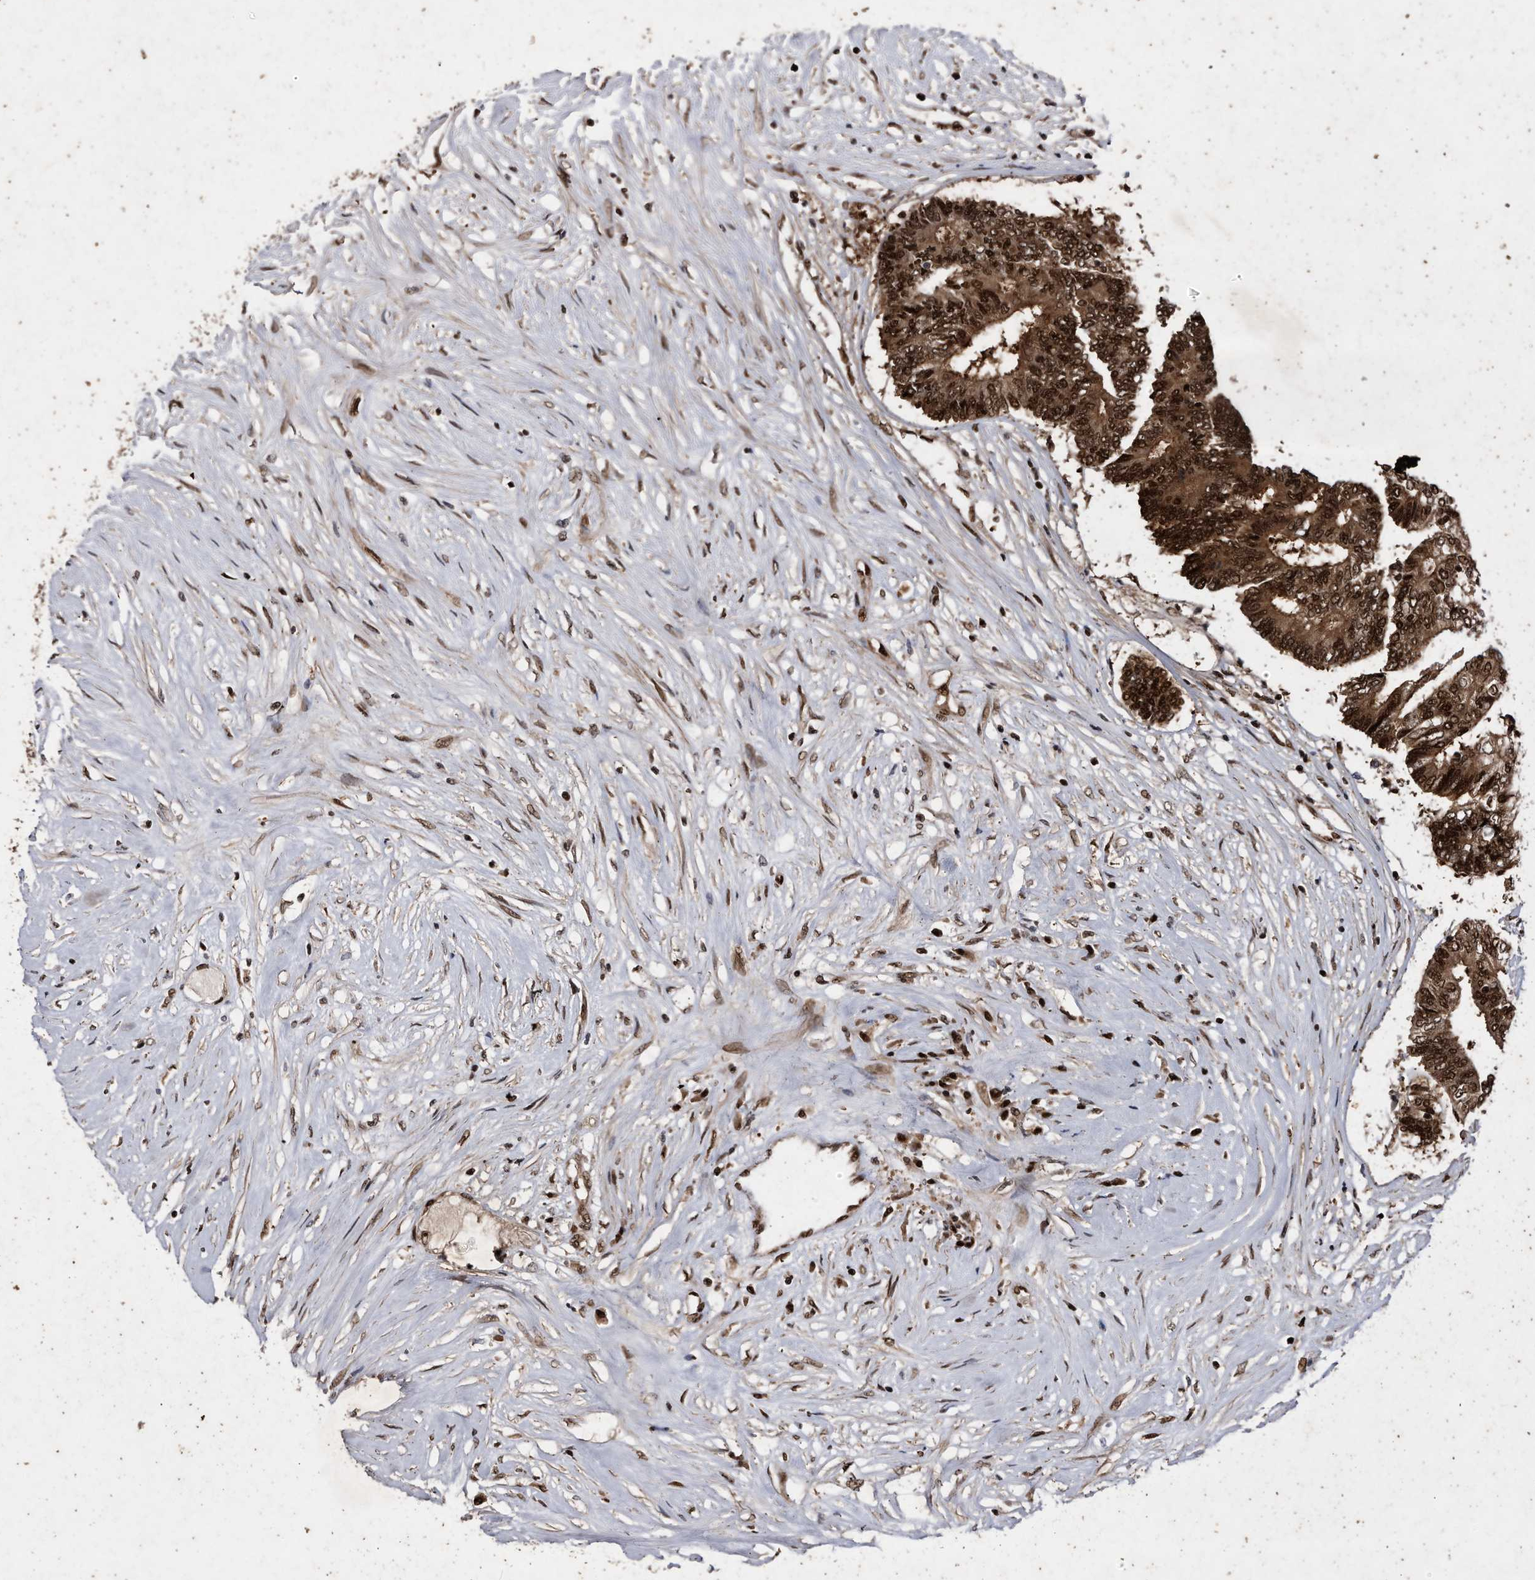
{"staining": {"intensity": "strong", "quantity": ">75%", "location": "cytoplasmic/membranous,nuclear"}, "tissue": "colorectal cancer", "cell_type": "Tumor cells", "image_type": "cancer", "snomed": [{"axis": "morphology", "description": "Adenocarcinoma, NOS"}, {"axis": "topography", "description": "Rectum"}], "caption": "A brown stain shows strong cytoplasmic/membranous and nuclear staining of a protein in human colorectal cancer (adenocarcinoma) tumor cells. Nuclei are stained in blue.", "gene": "RAD23B", "patient": {"sex": "male", "age": 63}}